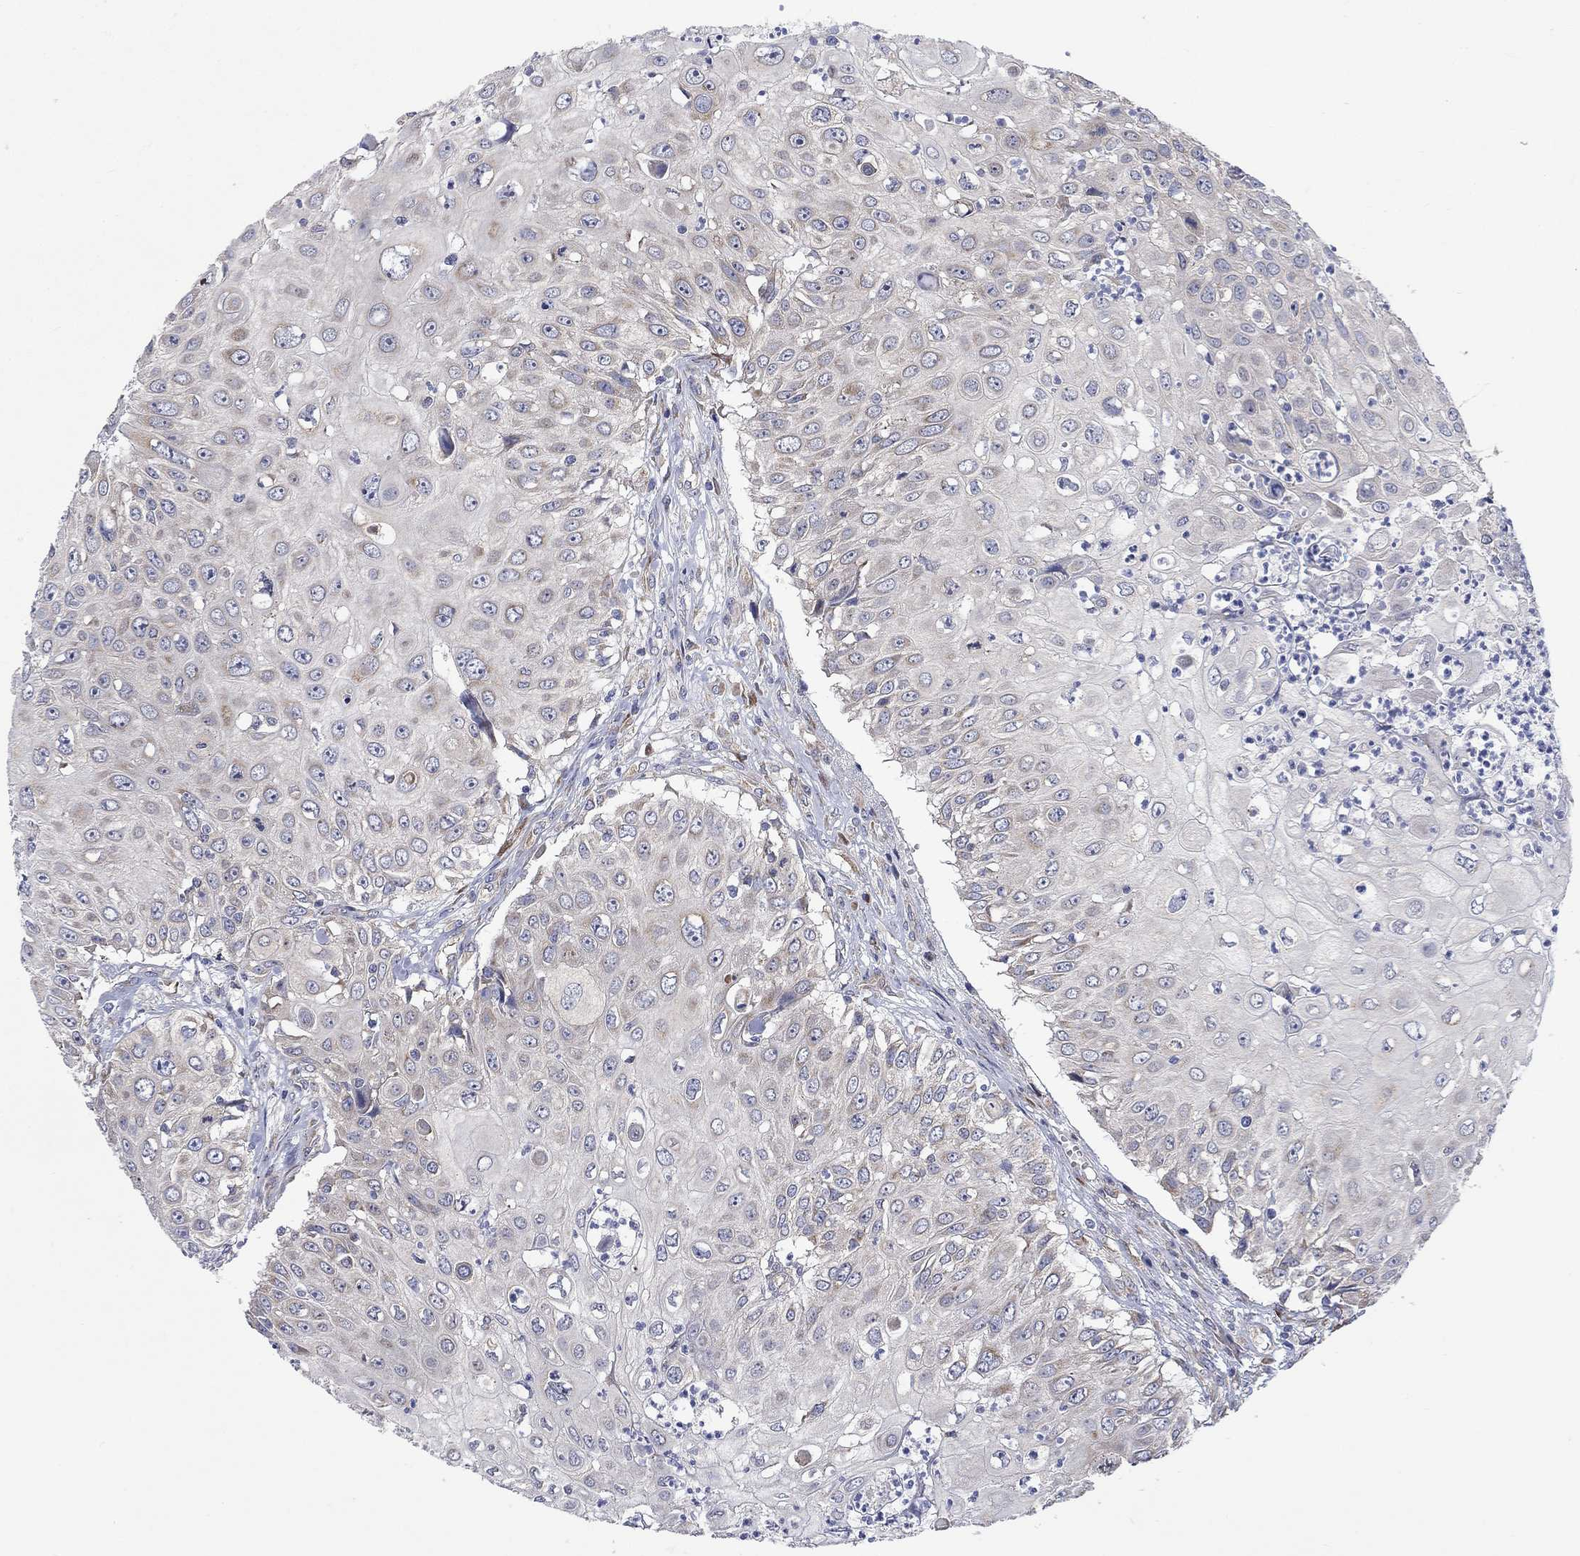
{"staining": {"intensity": "weak", "quantity": "<25%", "location": "cytoplasmic/membranous"}, "tissue": "urothelial cancer", "cell_type": "Tumor cells", "image_type": "cancer", "snomed": [{"axis": "morphology", "description": "Urothelial carcinoma, High grade"}, {"axis": "topography", "description": "Urinary bladder"}], "caption": "Tumor cells are negative for brown protein staining in urothelial cancer.", "gene": "RPLP0", "patient": {"sex": "female", "age": 79}}